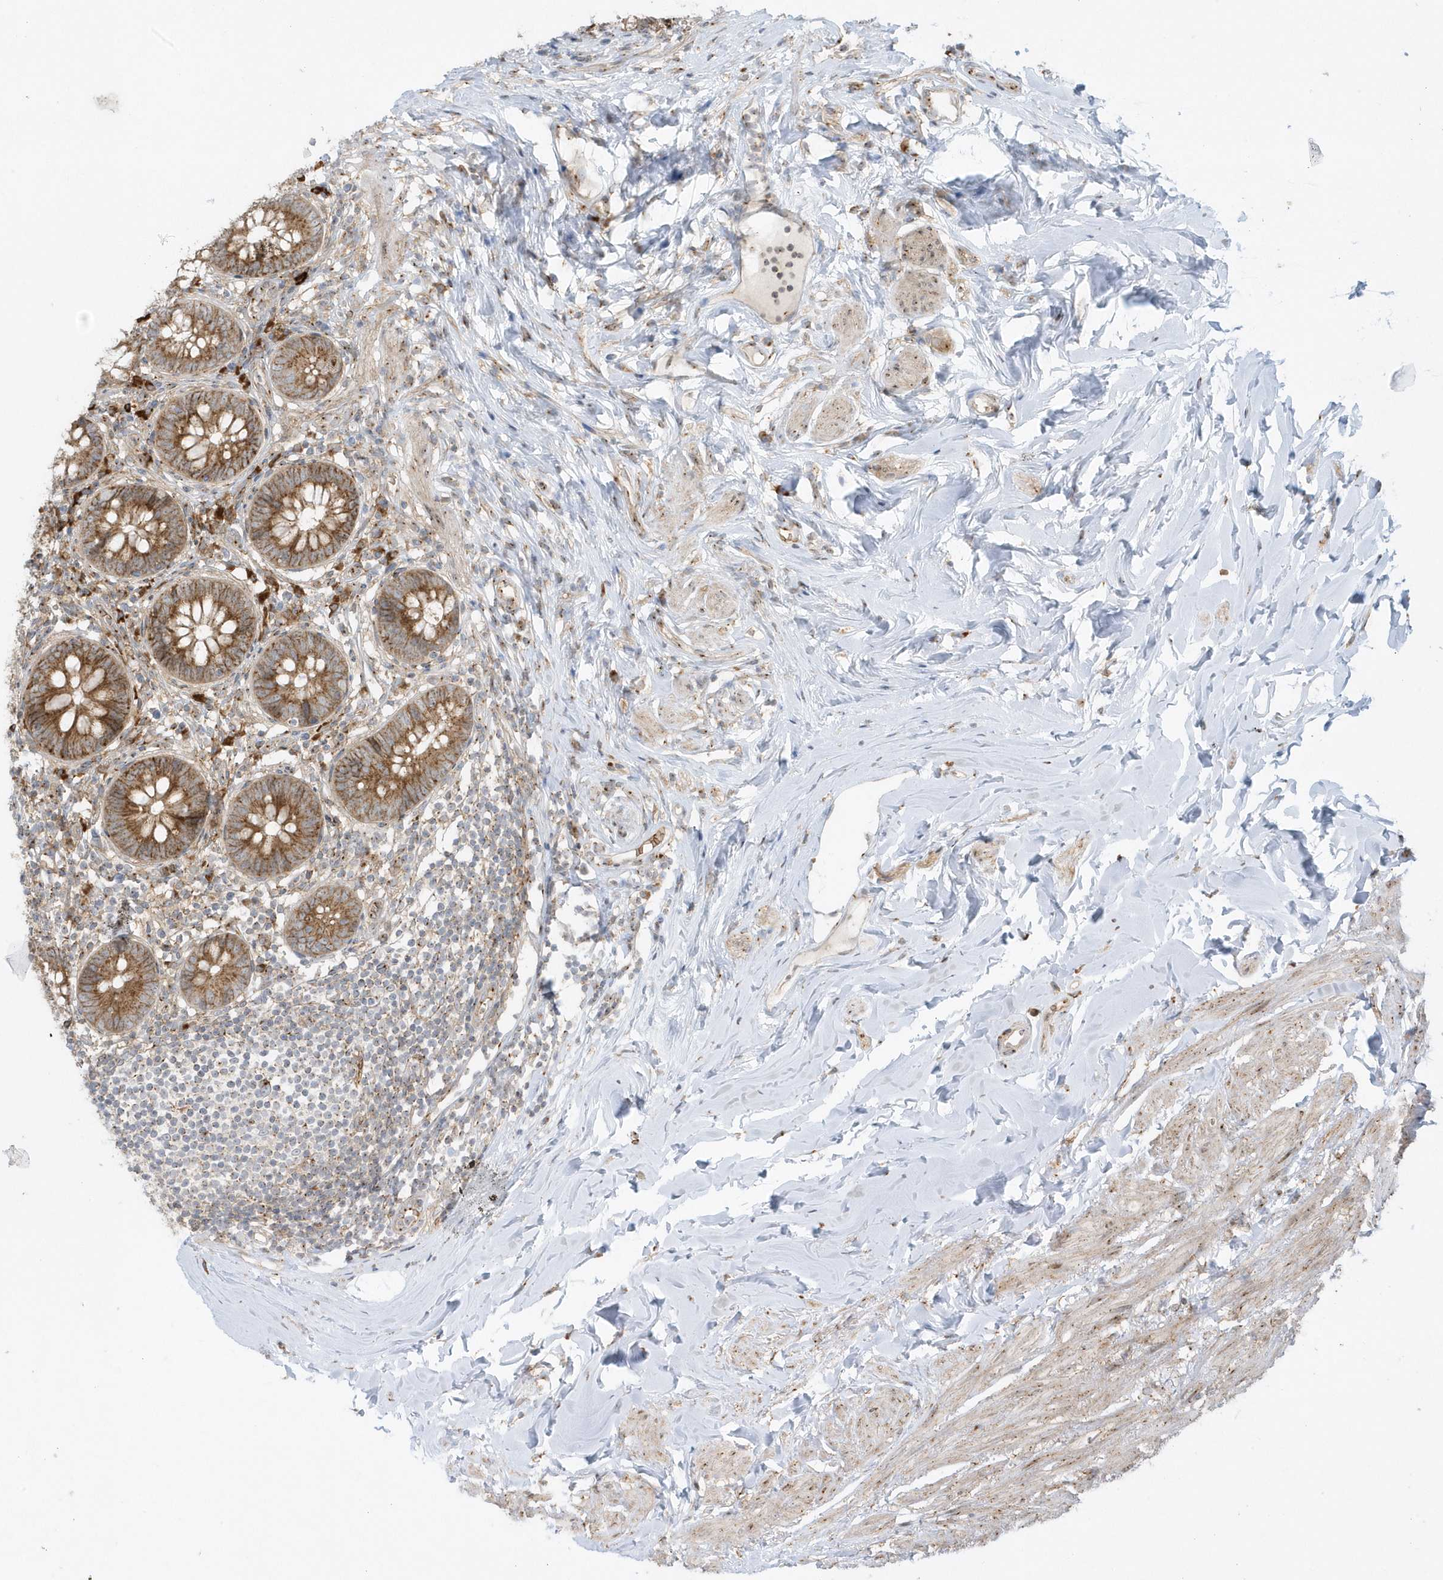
{"staining": {"intensity": "moderate", "quantity": ">75%", "location": "cytoplasmic/membranous"}, "tissue": "appendix", "cell_type": "Glandular cells", "image_type": "normal", "snomed": [{"axis": "morphology", "description": "Normal tissue, NOS"}, {"axis": "topography", "description": "Appendix"}], "caption": "Glandular cells demonstrate medium levels of moderate cytoplasmic/membranous staining in about >75% of cells in unremarkable appendix.", "gene": "RPP40", "patient": {"sex": "female", "age": 62}}